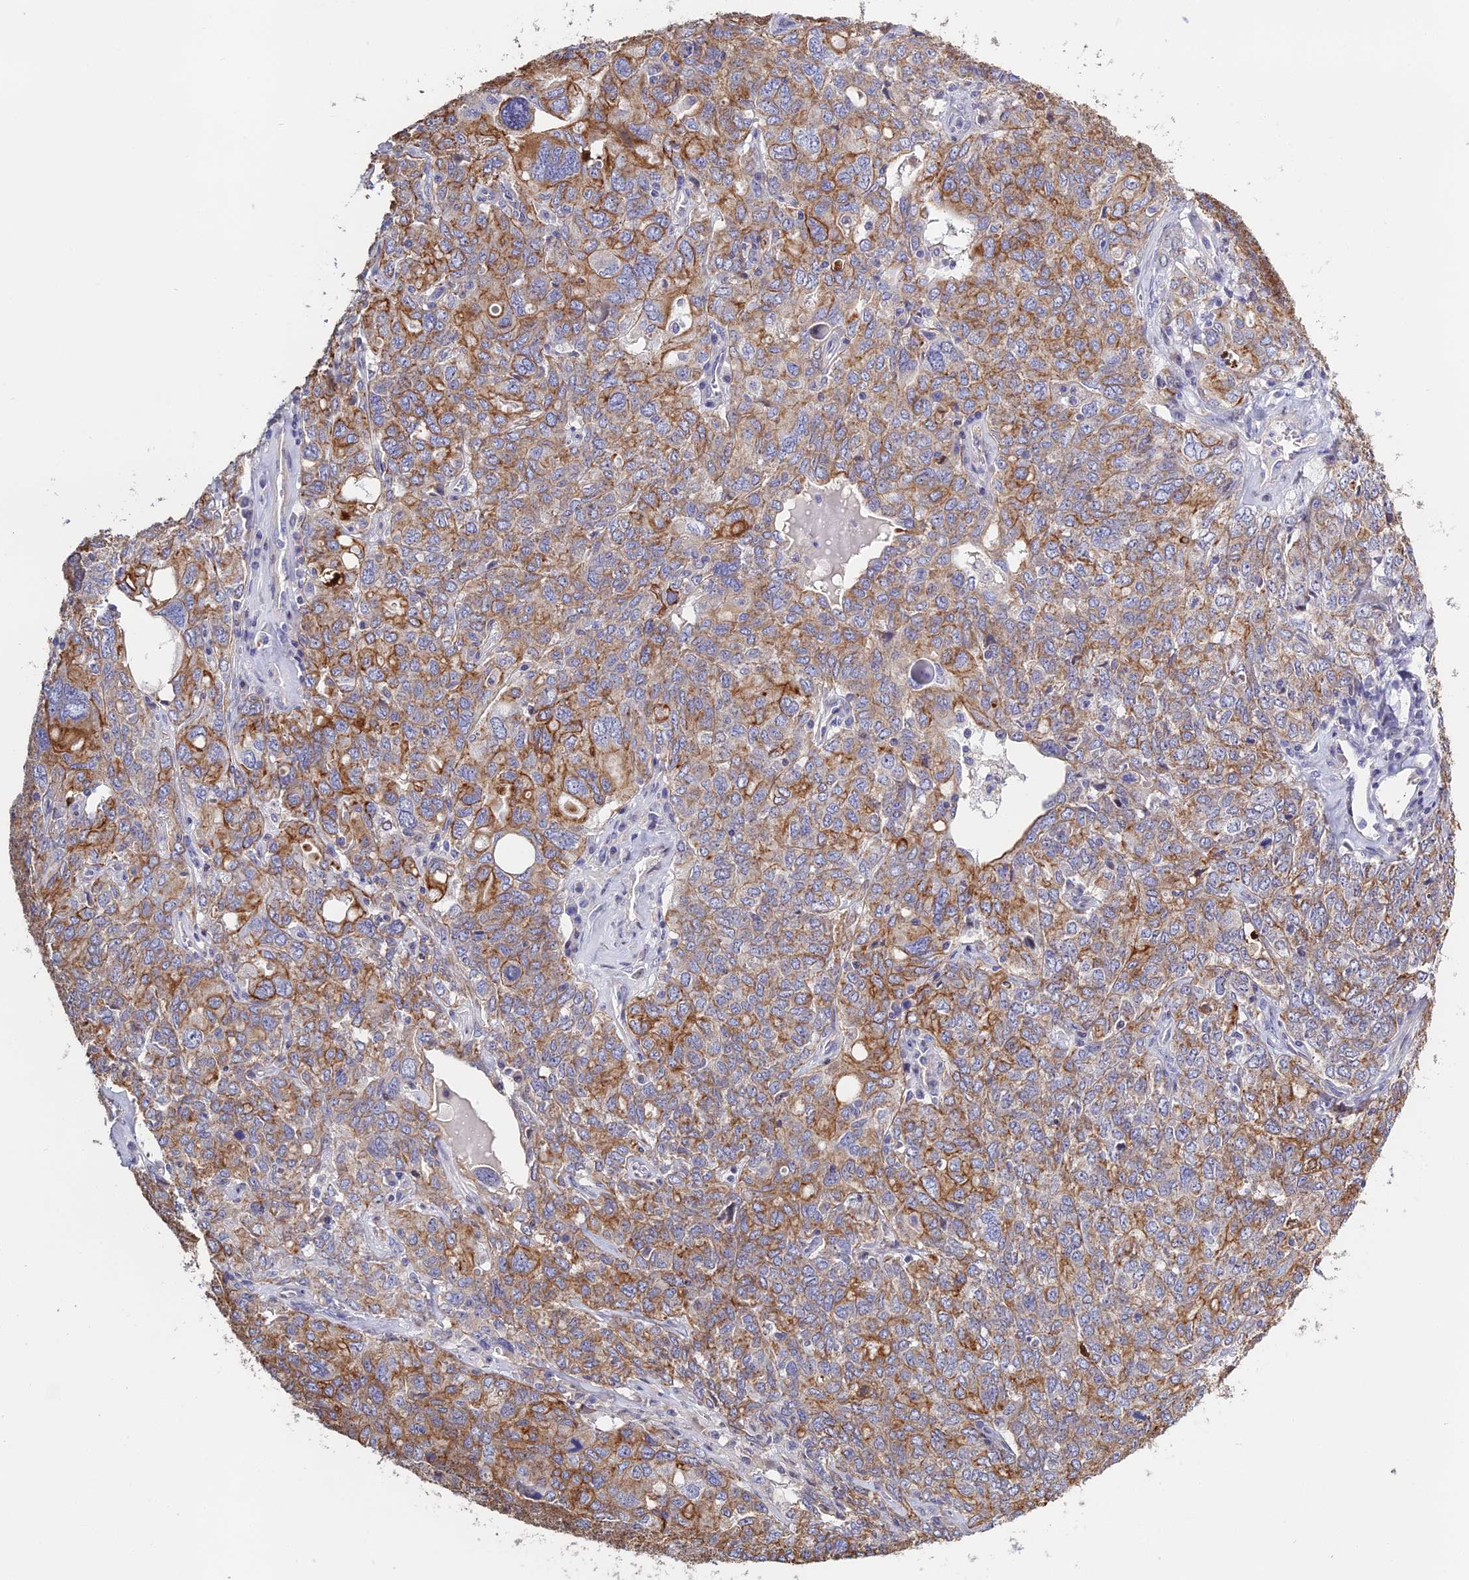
{"staining": {"intensity": "moderate", "quantity": ">75%", "location": "cytoplasmic/membranous"}, "tissue": "ovarian cancer", "cell_type": "Tumor cells", "image_type": "cancer", "snomed": [{"axis": "morphology", "description": "Carcinoma, endometroid"}, {"axis": "topography", "description": "Ovary"}], "caption": "This is an image of immunohistochemistry (IHC) staining of endometroid carcinoma (ovarian), which shows moderate expression in the cytoplasmic/membranous of tumor cells.", "gene": "LZTS2", "patient": {"sex": "female", "age": 62}}